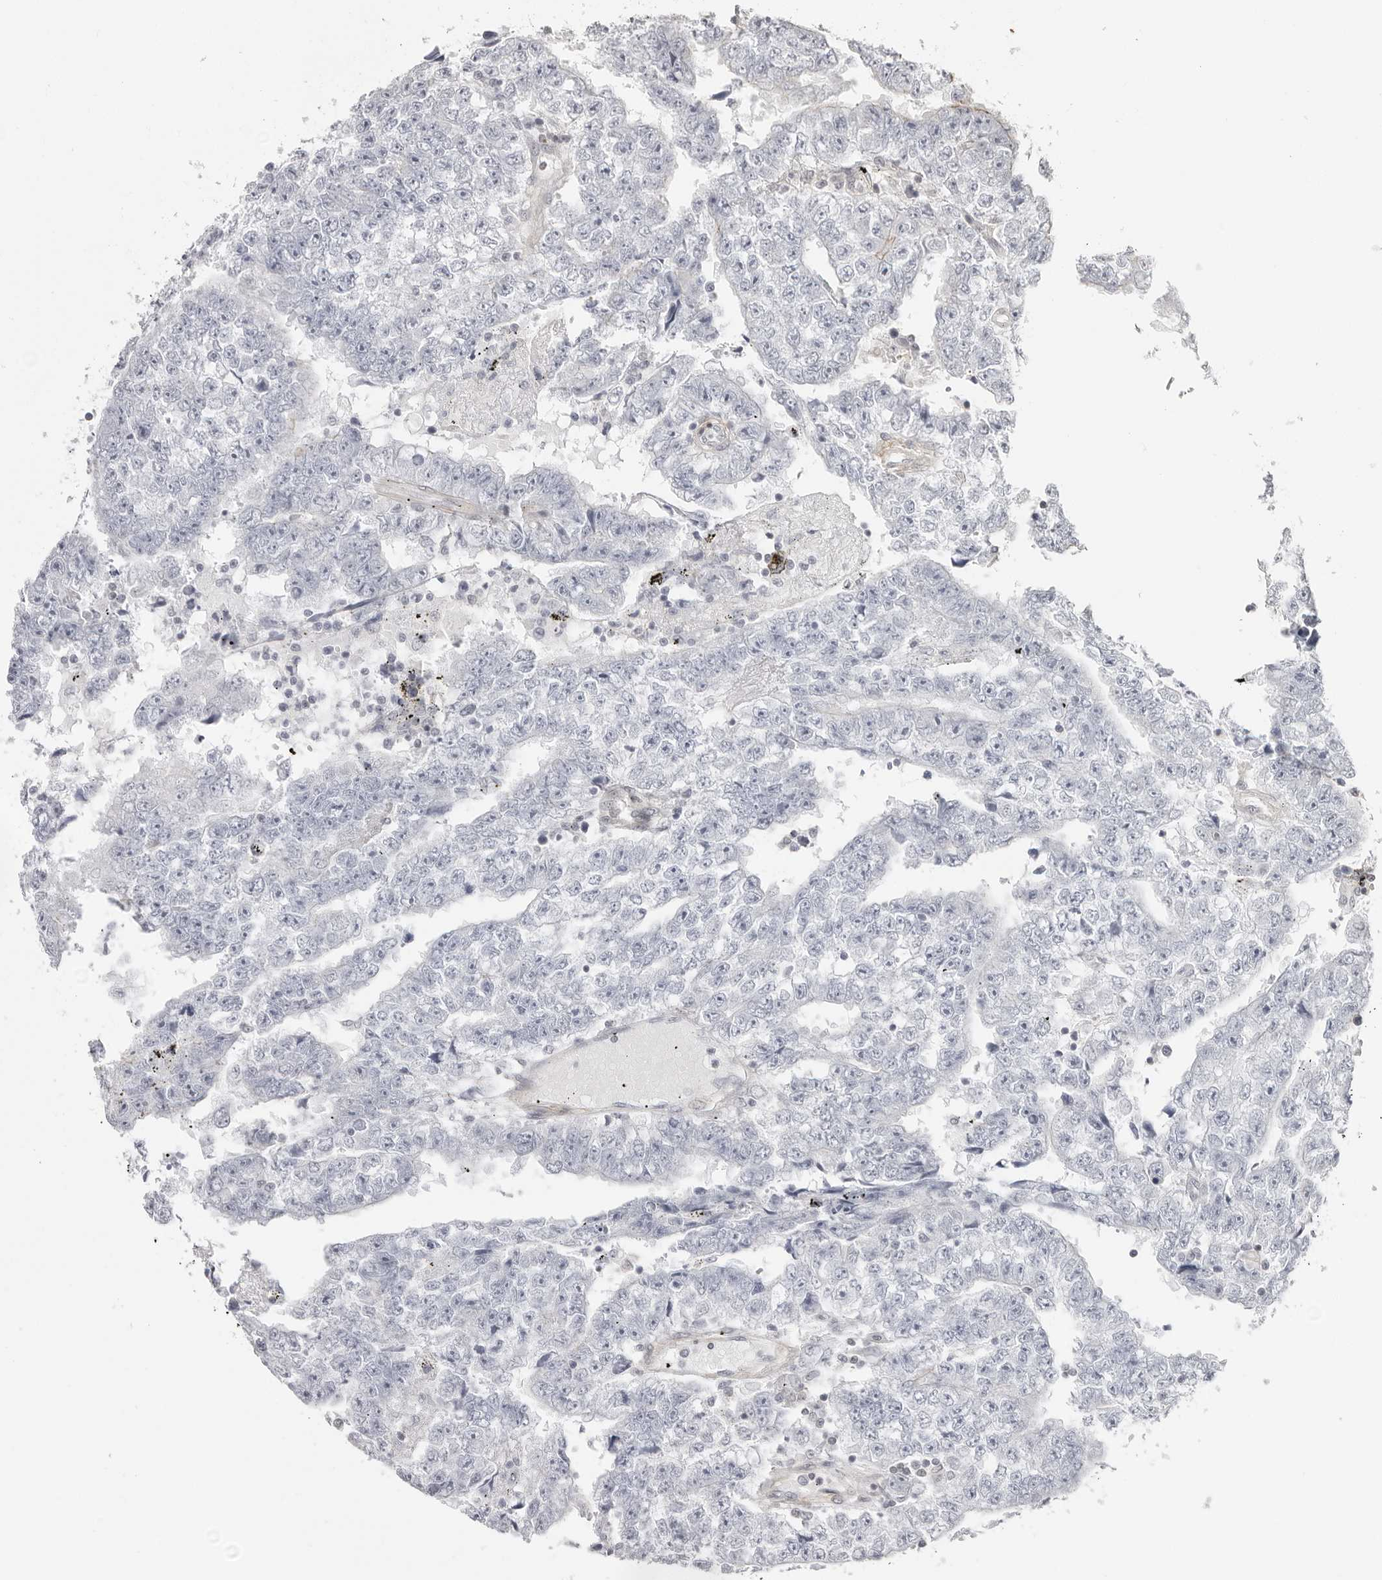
{"staining": {"intensity": "negative", "quantity": "none", "location": "none"}, "tissue": "testis cancer", "cell_type": "Tumor cells", "image_type": "cancer", "snomed": [{"axis": "morphology", "description": "Carcinoma, Embryonal, NOS"}, {"axis": "topography", "description": "Testis"}], "caption": "Immunohistochemistry (IHC) histopathology image of neoplastic tissue: human testis embryonal carcinoma stained with DAB reveals no significant protein expression in tumor cells. (DAB immunohistochemistry (IHC), high magnification).", "gene": "UNK", "patient": {"sex": "male", "age": 25}}